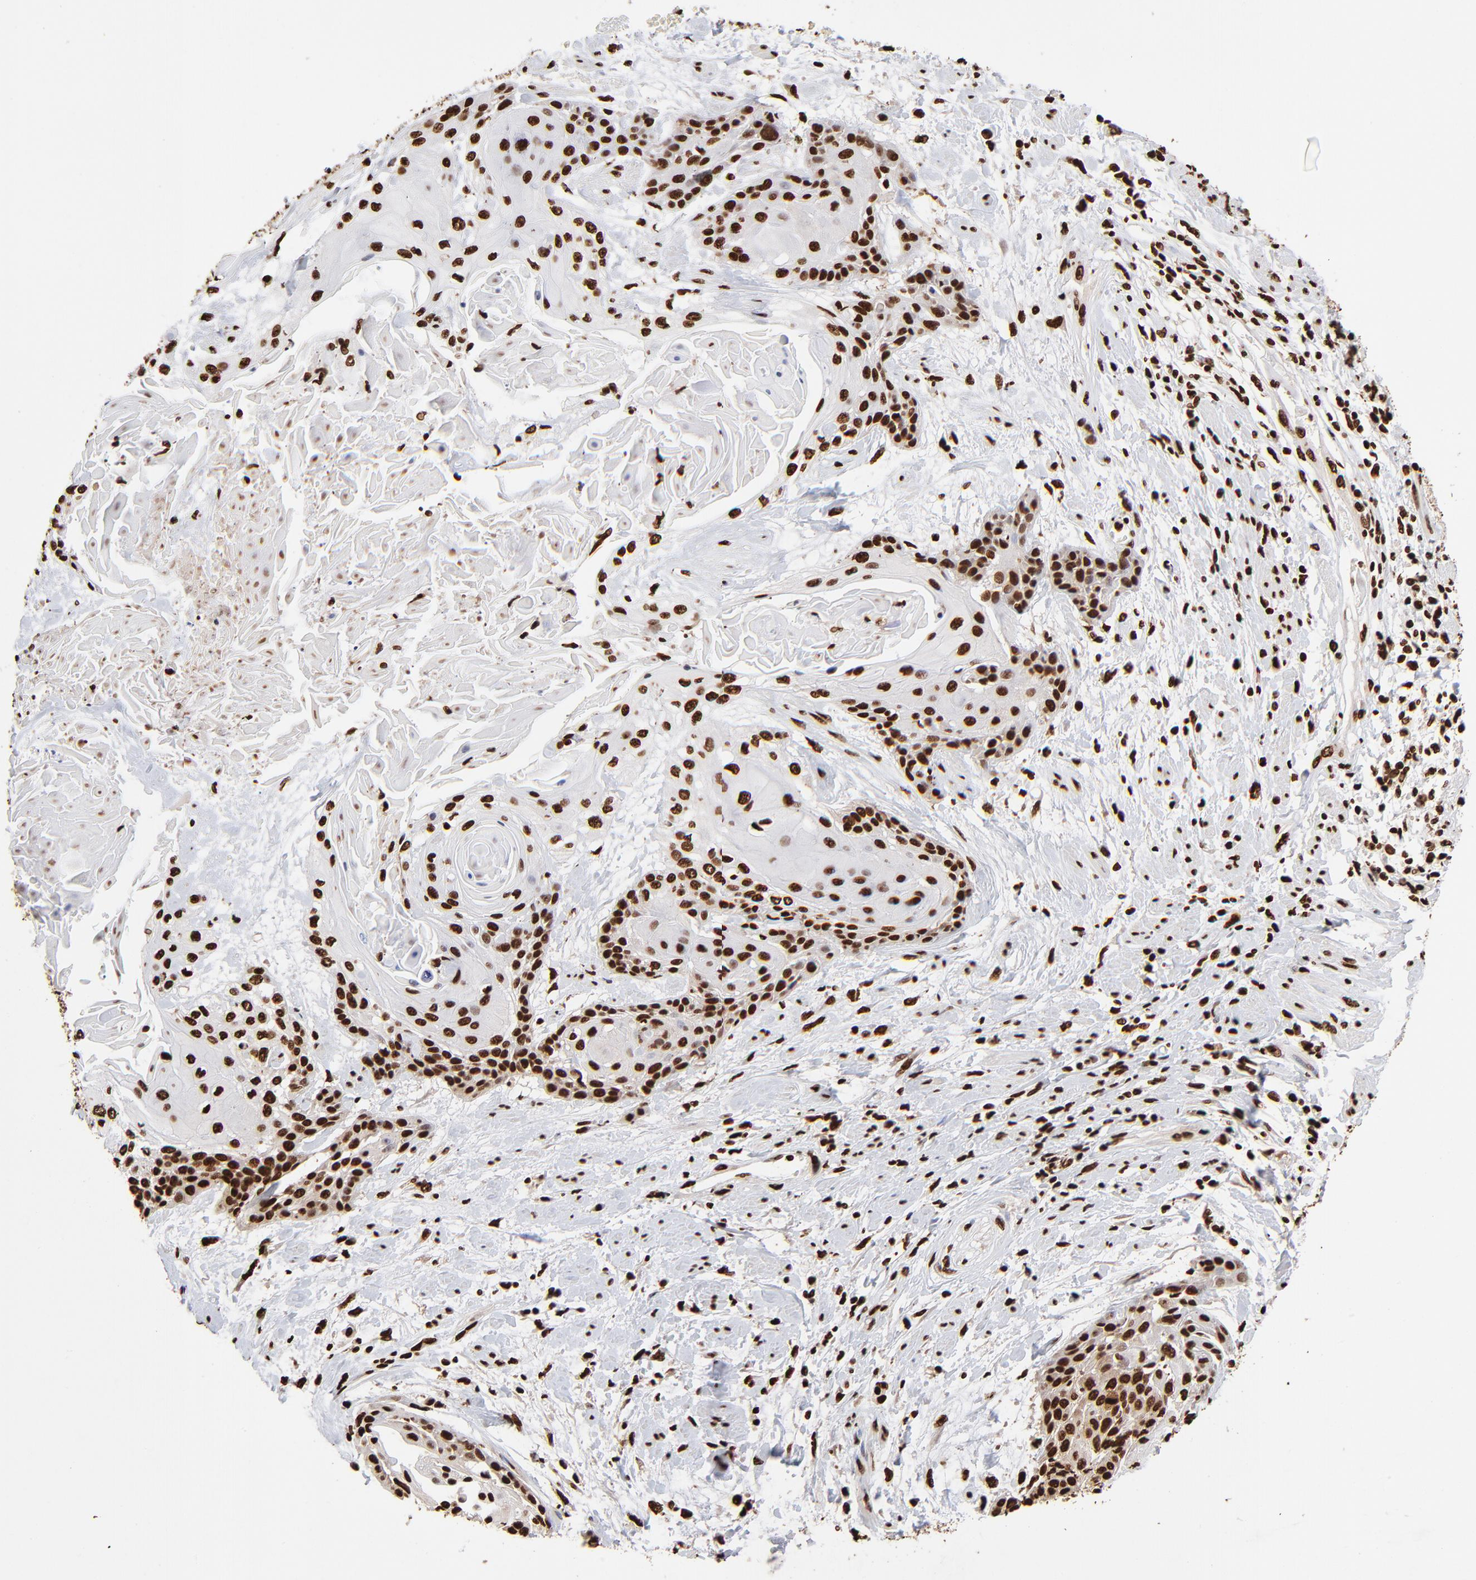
{"staining": {"intensity": "strong", "quantity": ">75%", "location": "nuclear"}, "tissue": "cervical cancer", "cell_type": "Tumor cells", "image_type": "cancer", "snomed": [{"axis": "morphology", "description": "Squamous cell carcinoma, NOS"}, {"axis": "topography", "description": "Cervix"}], "caption": "Protein staining of cervical cancer tissue demonstrates strong nuclear staining in approximately >75% of tumor cells.", "gene": "ZNF544", "patient": {"sex": "female", "age": 57}}